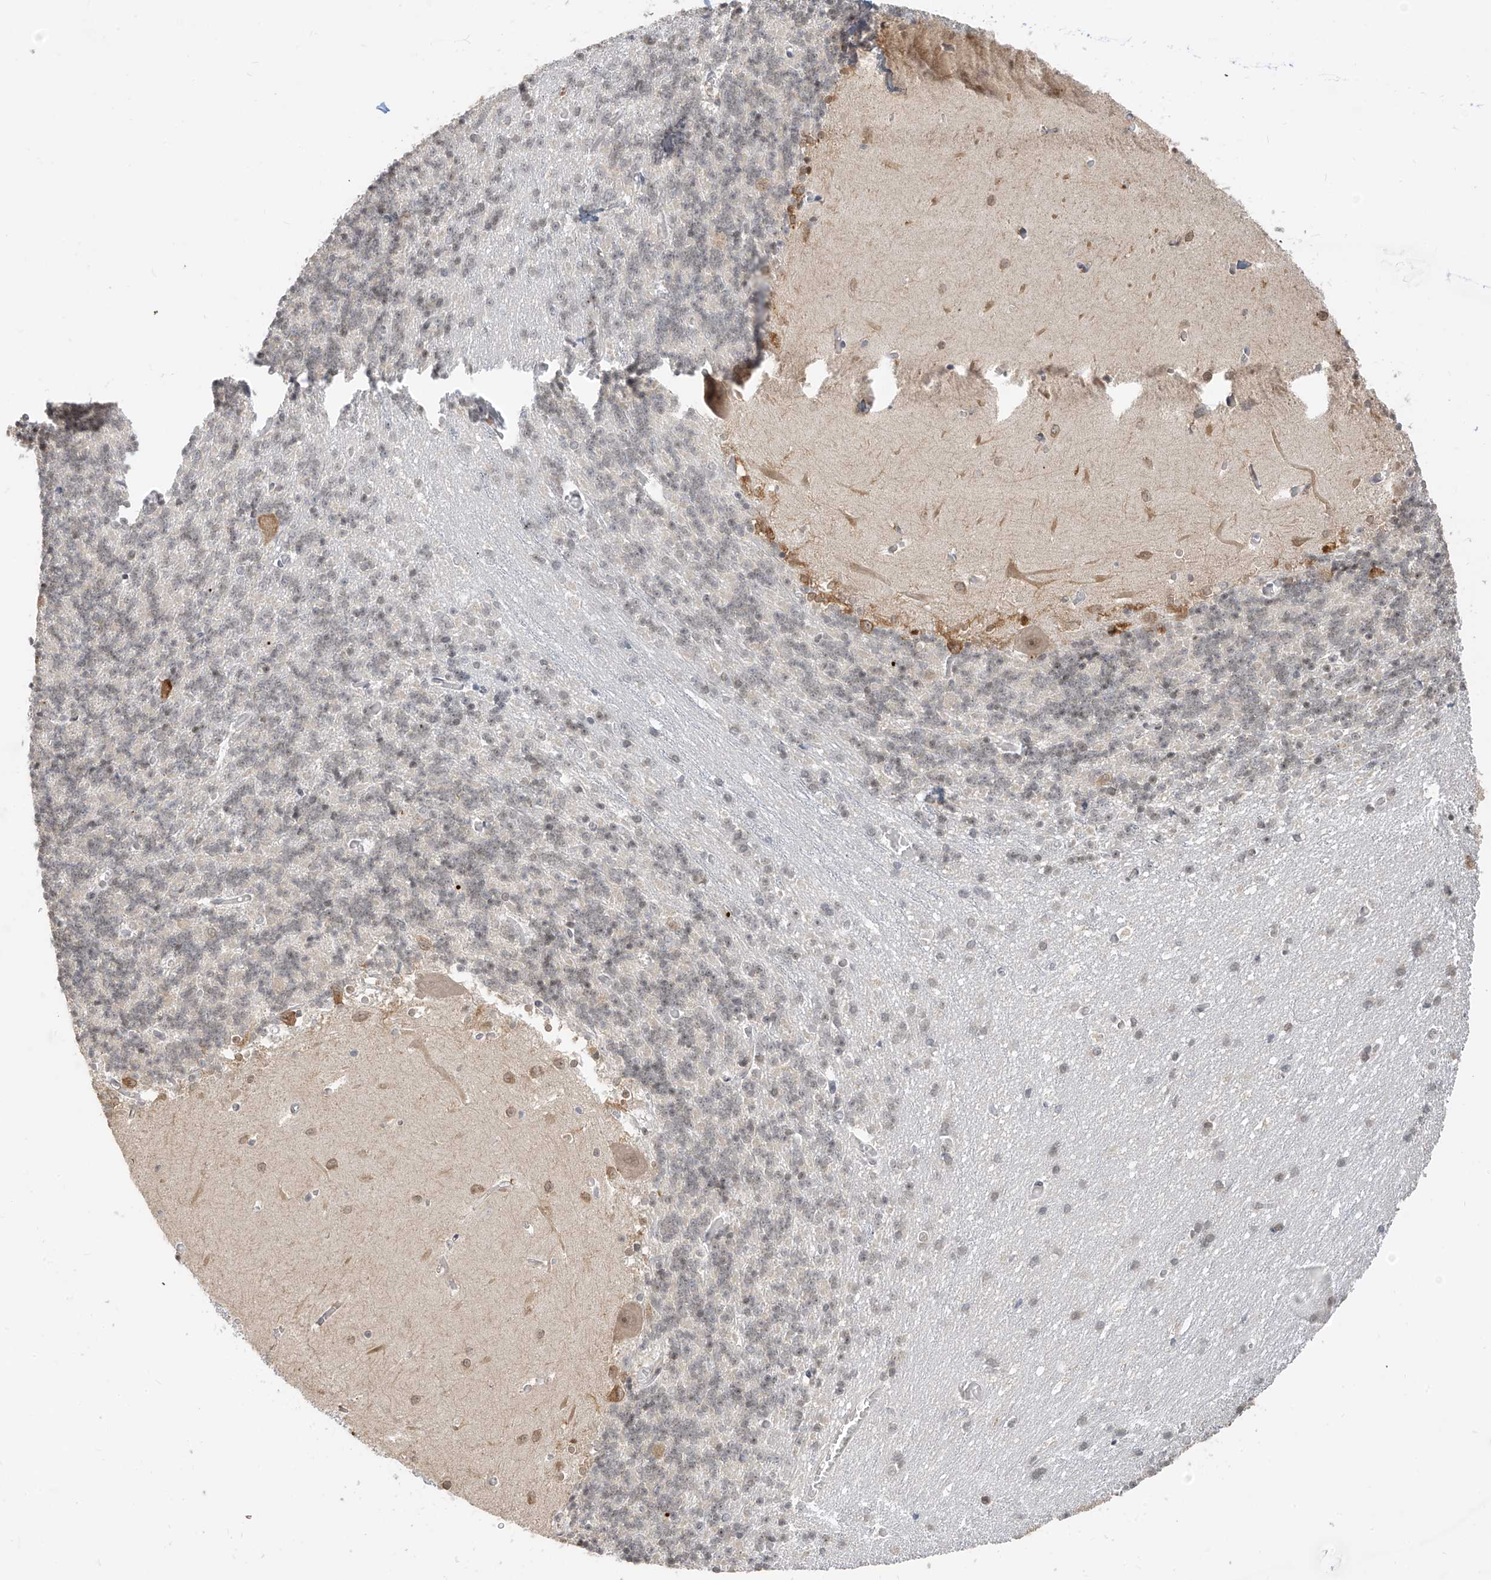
{"staining": {"intensity": "moderate", "quantity": "25%-75%", "location": "nuclear"}, "tissue": "cerebellum", "cell_type": "Cells in granular layer", "image_type": "normal", "snomed": [{"axis": "morphology", "description": "Normal tissue, NOS"}, {"axis": "topography", "description": "Cerebellum"}], "caption": "Approximately 25%-75% of cells in granular layer in unremarkable human cerebellum demonstrate moderate nuclear protein positivity as visualized by brown immunohistochemical staining.", "gene": "ZMYM2", "patient": {"sex": "male", "age": 37}}